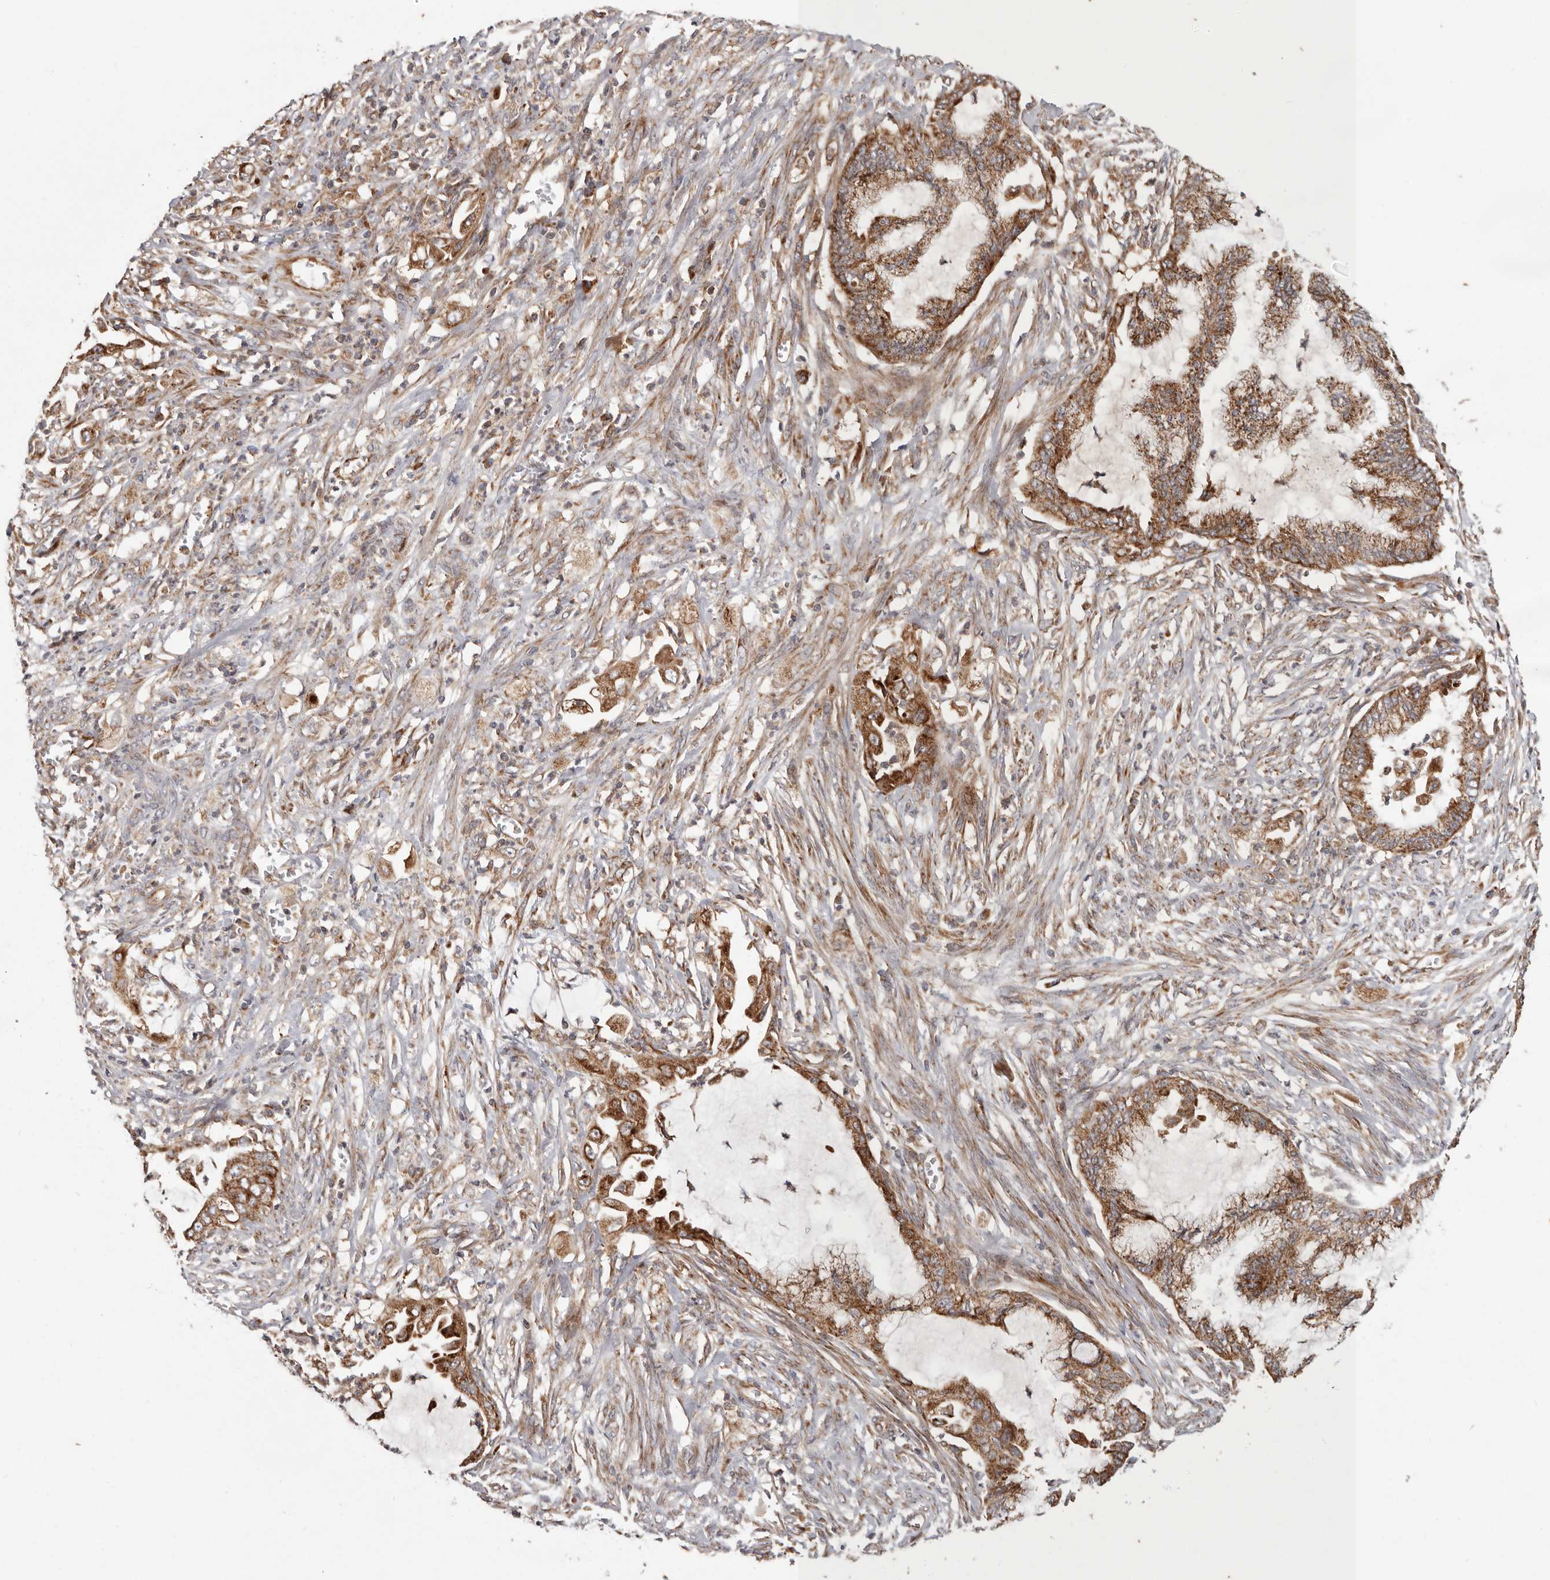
{"staining": {"intensity": "strong", "quantity": ">75%", "location": "cytoplasmic/membranous"}, "tissue": "endometrial cancer", "cell_type": "Tumor cells", "image_type": "cancer", "snomed": [{"axis": "morphology", "description": "Adenocarcinoma, NOS"}, {"axis": "topography", "description": "Endometrium"}], "caption": "DAB (3,3'-diaminobenzidine) immunohistochemical staining of adenocarcinoma (endometrial) demonstrates strong cytoplasmic/membranous protein expression in approximately >75% of tumor cells. (DAB IHC, brown staining for protein, blue staining for nuclei).", "gene": "MRPS10", "patient": {"sex": "female", "age": 86}}